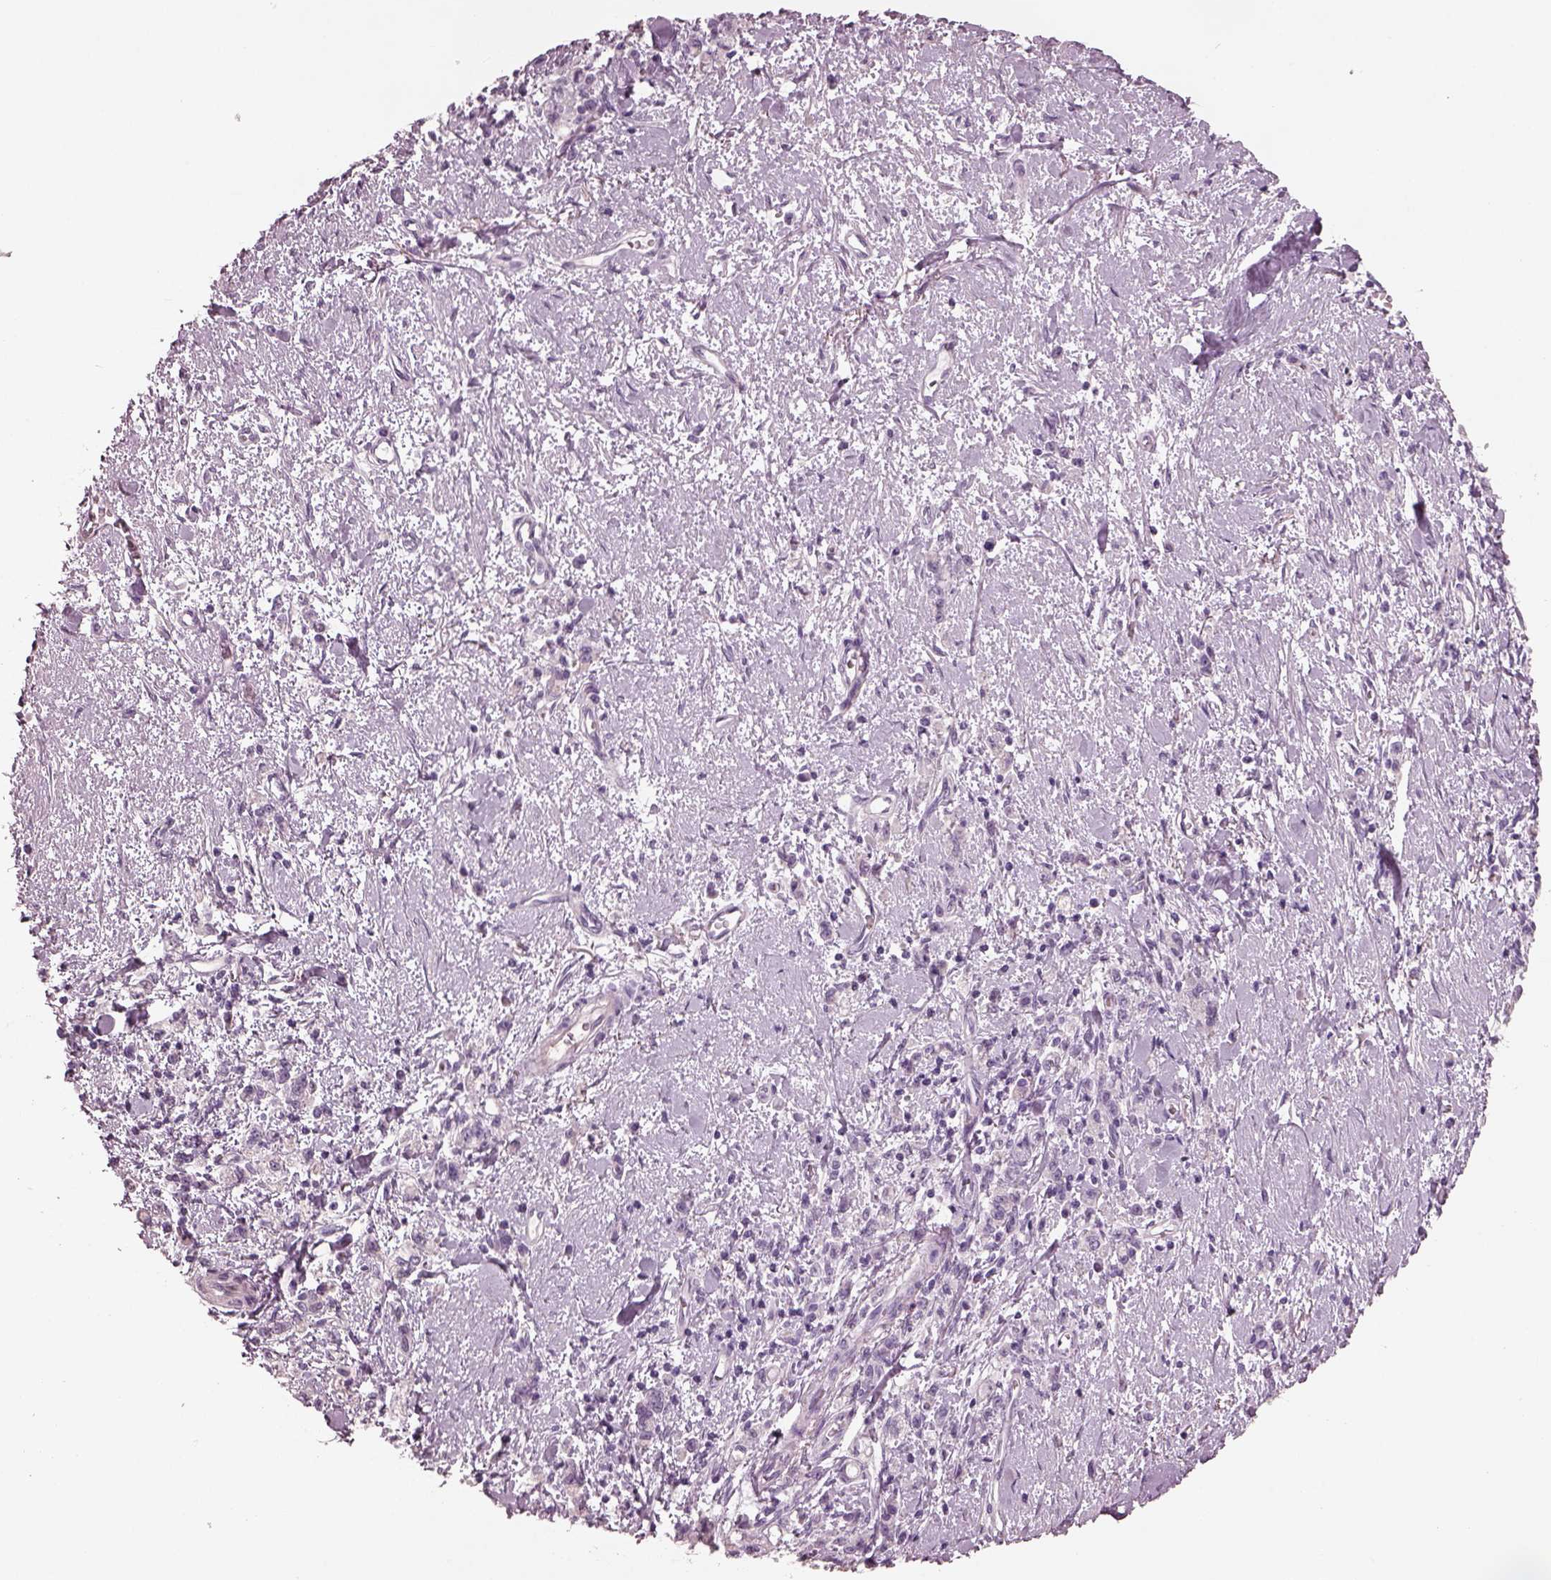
{"staining": {"intensity": "negative", "quantity": "none", "location": "none"}, "tissue": "stomach cancer", "cell_type": "Tumor cells", "image_type": "cancer", "snomed": [{"axis": "morphology", "description": "Adenocarcinoma, NOS"}, {"axis": "topography", "description": "Stomach"}], "caption": "Tumor cells are negative for brown protein staining in stomach cancer (adenocarcinoma).", "gene": "PDC", "patient": {"sex": "male", "age": 77}}